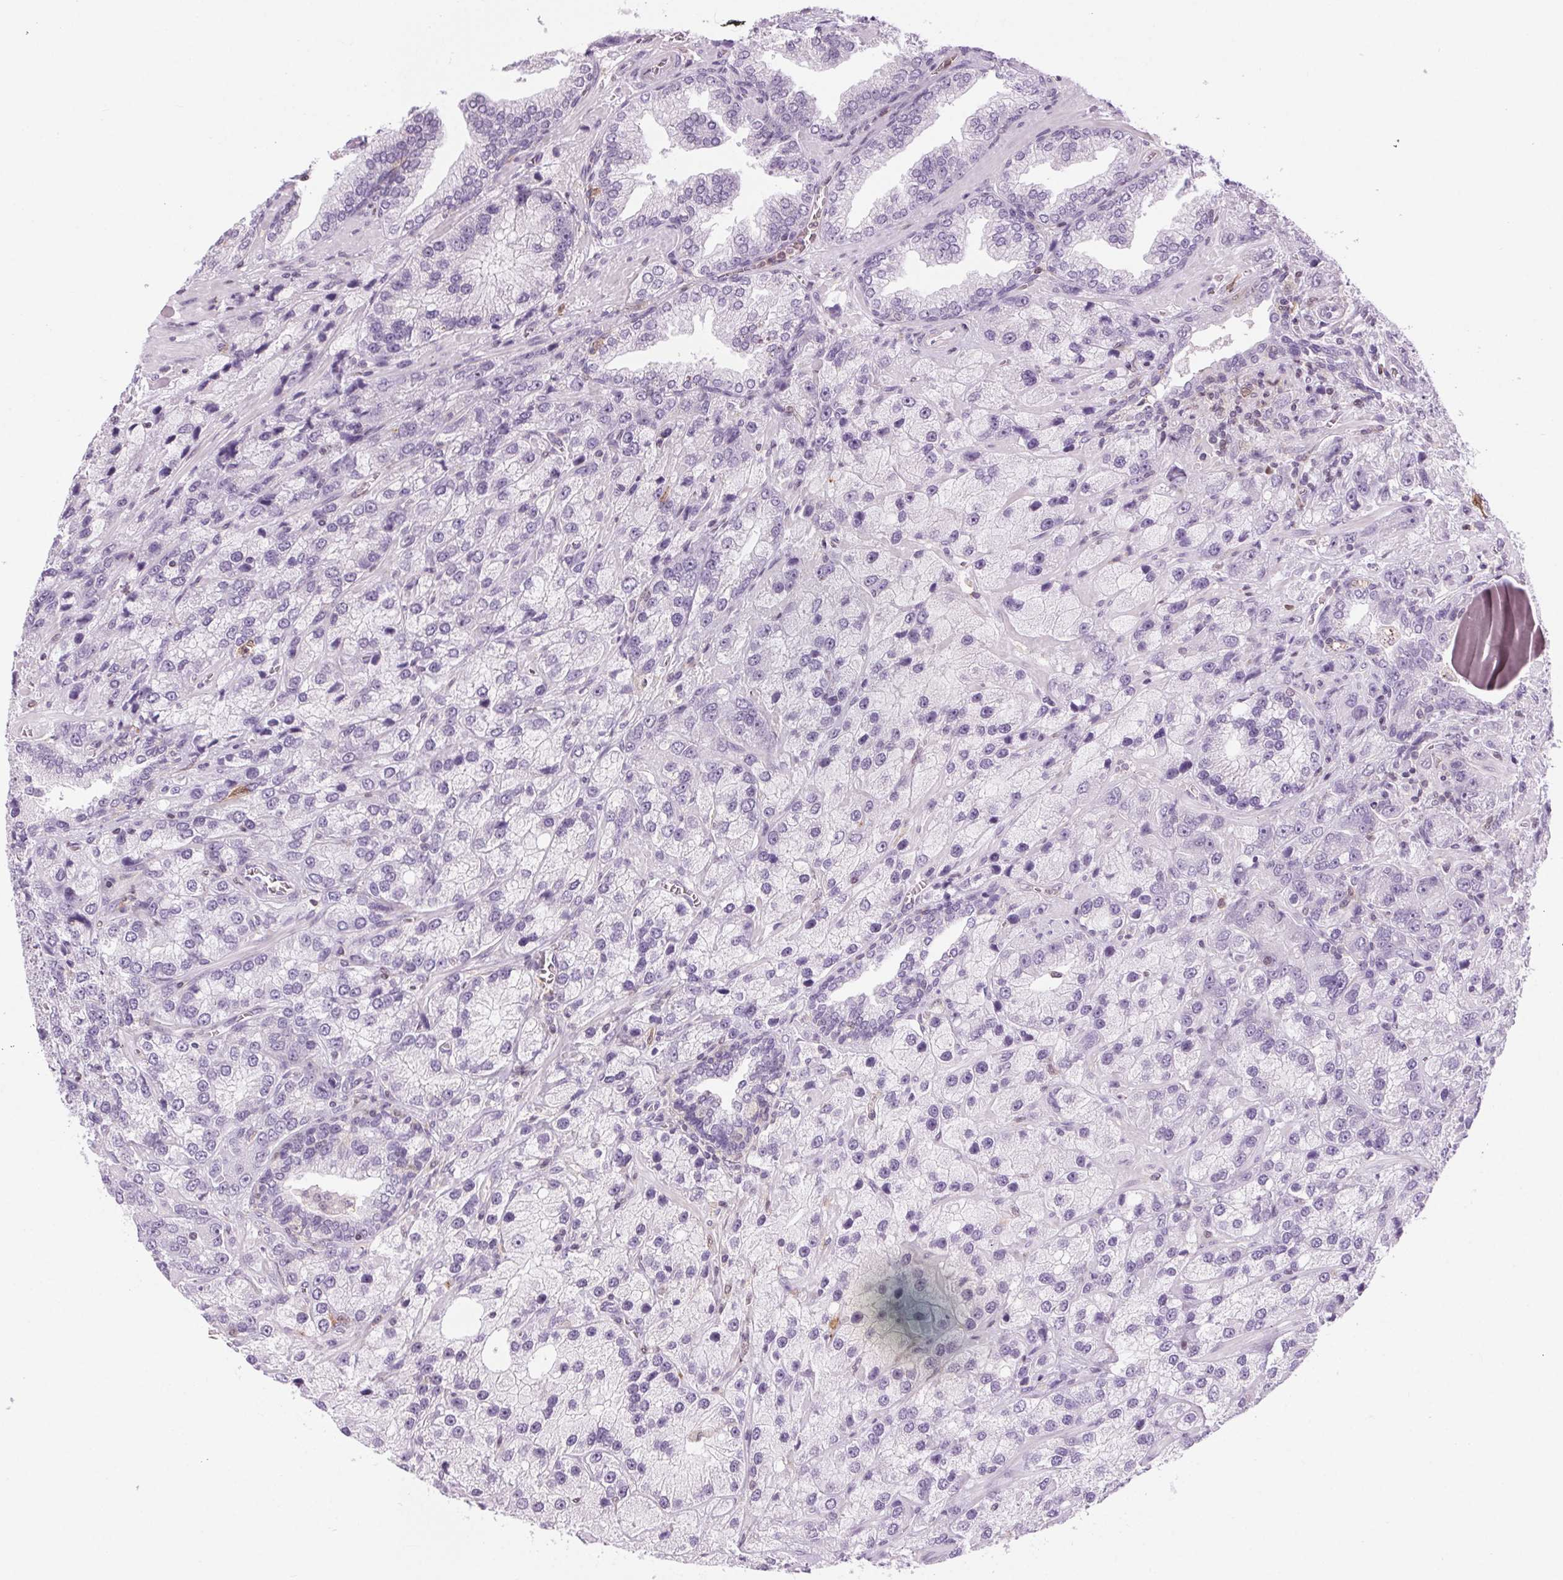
{"staining": {"intensity": "negative", "quantity": "none", "location": "none"}, "tissue": "prostate cancer", "cell_type": "Tumor cells", "image_type": "cancer", "snomed": [{"axis": "morphology", "description": "Adenocarcinoma, NOS"}, {"axis": "topography", "description": "Prostate"}], "caption": "This is an immunohistochemistry (IHC) micrograph of human prostate adenocarcinoma. There is no expression in tumor cells.", "gene": "SLC6A19", "patient": {"sex": "male", "age": 63}}